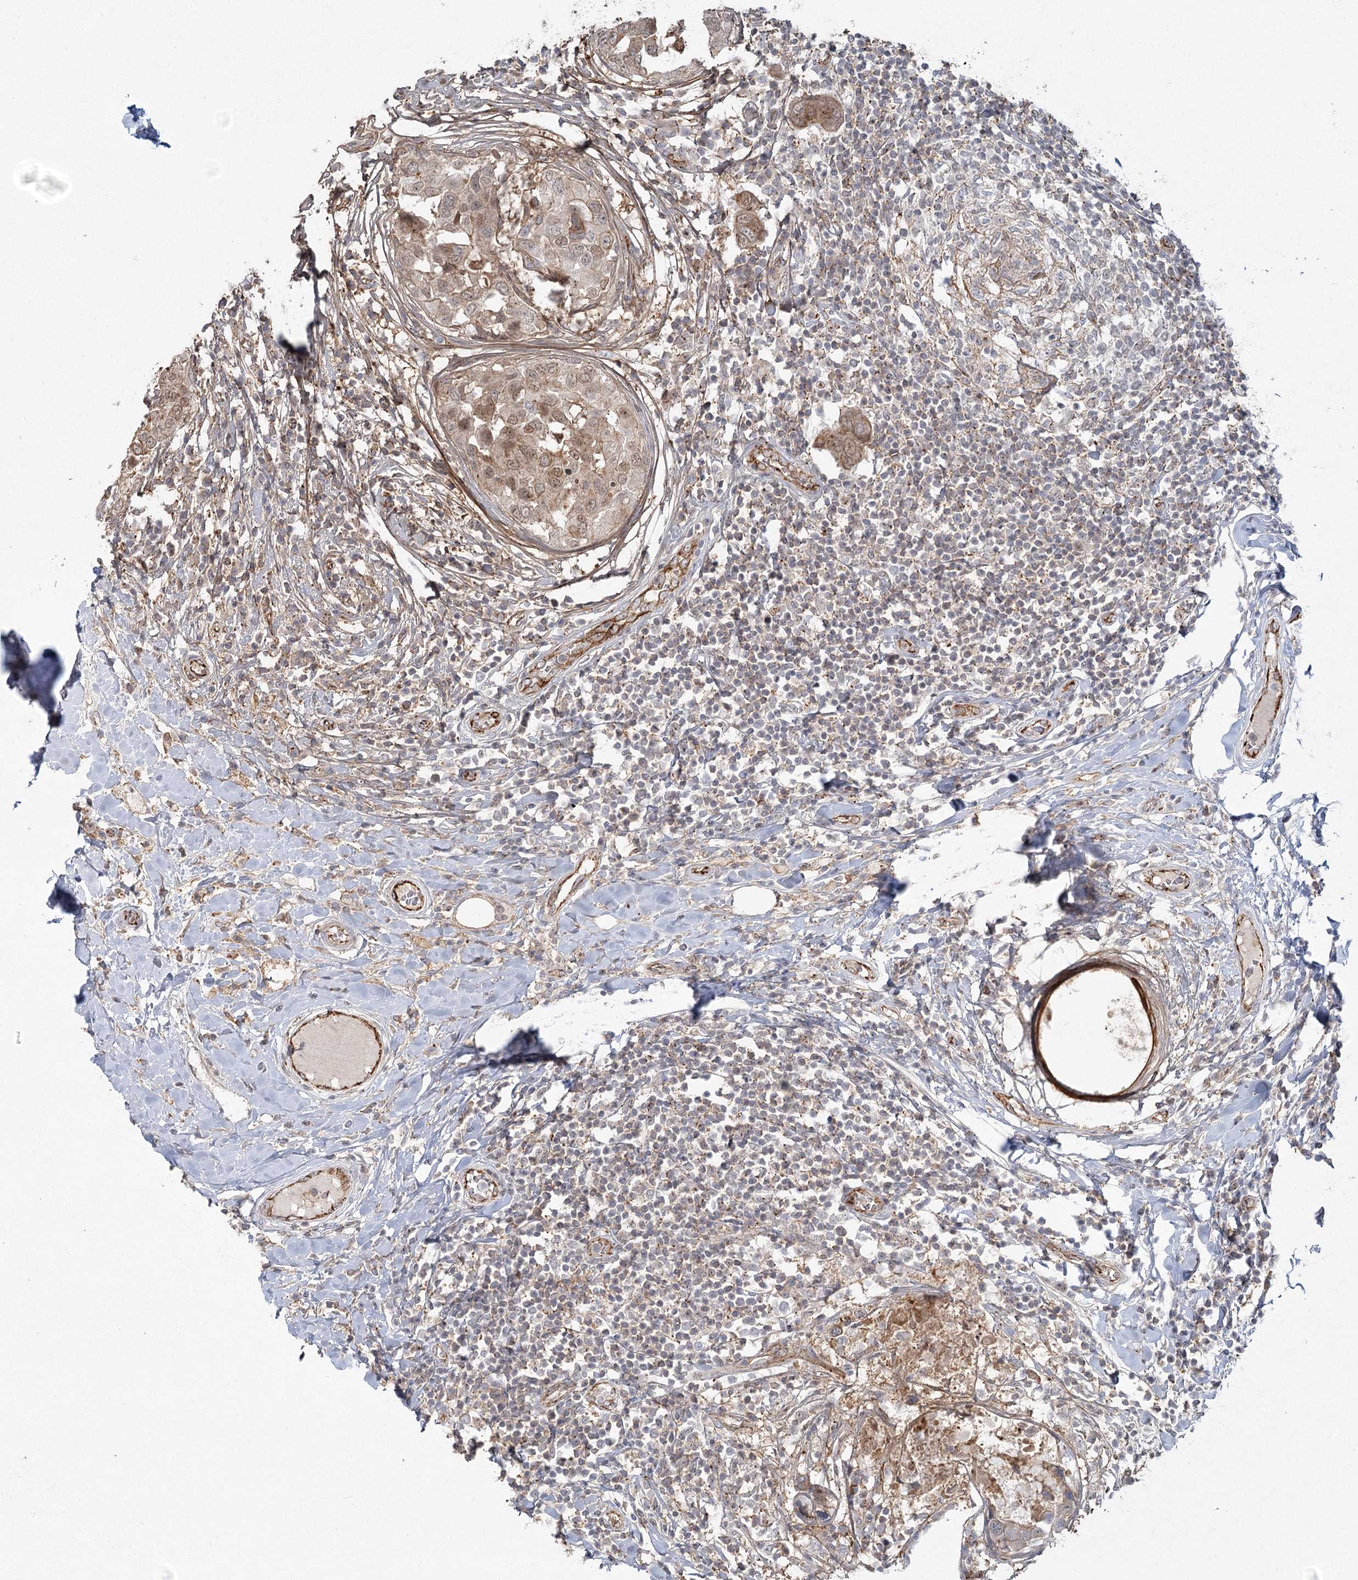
{"staining": {"intensity": "moderate", "quantity": ">75%", "location": "cytoplasmic/membranous,nuclear"}, "tissue": "breast cancer", "cell_type": "Tumor cells", "image_type": "cancer", "snomed": [{"axis": "morphology", "description": "Duct carcinoma"}, {"axis": "topography", "description": "Breast"}], "caption": "Moderate cytoplasmic/membranous and nuclear staining for a protein is appreciated in approximately >75% of tumor cells of breast cancer using IHC.", "gene": "KBTBD4", "patient": {"sex": "female", "age": 27}}